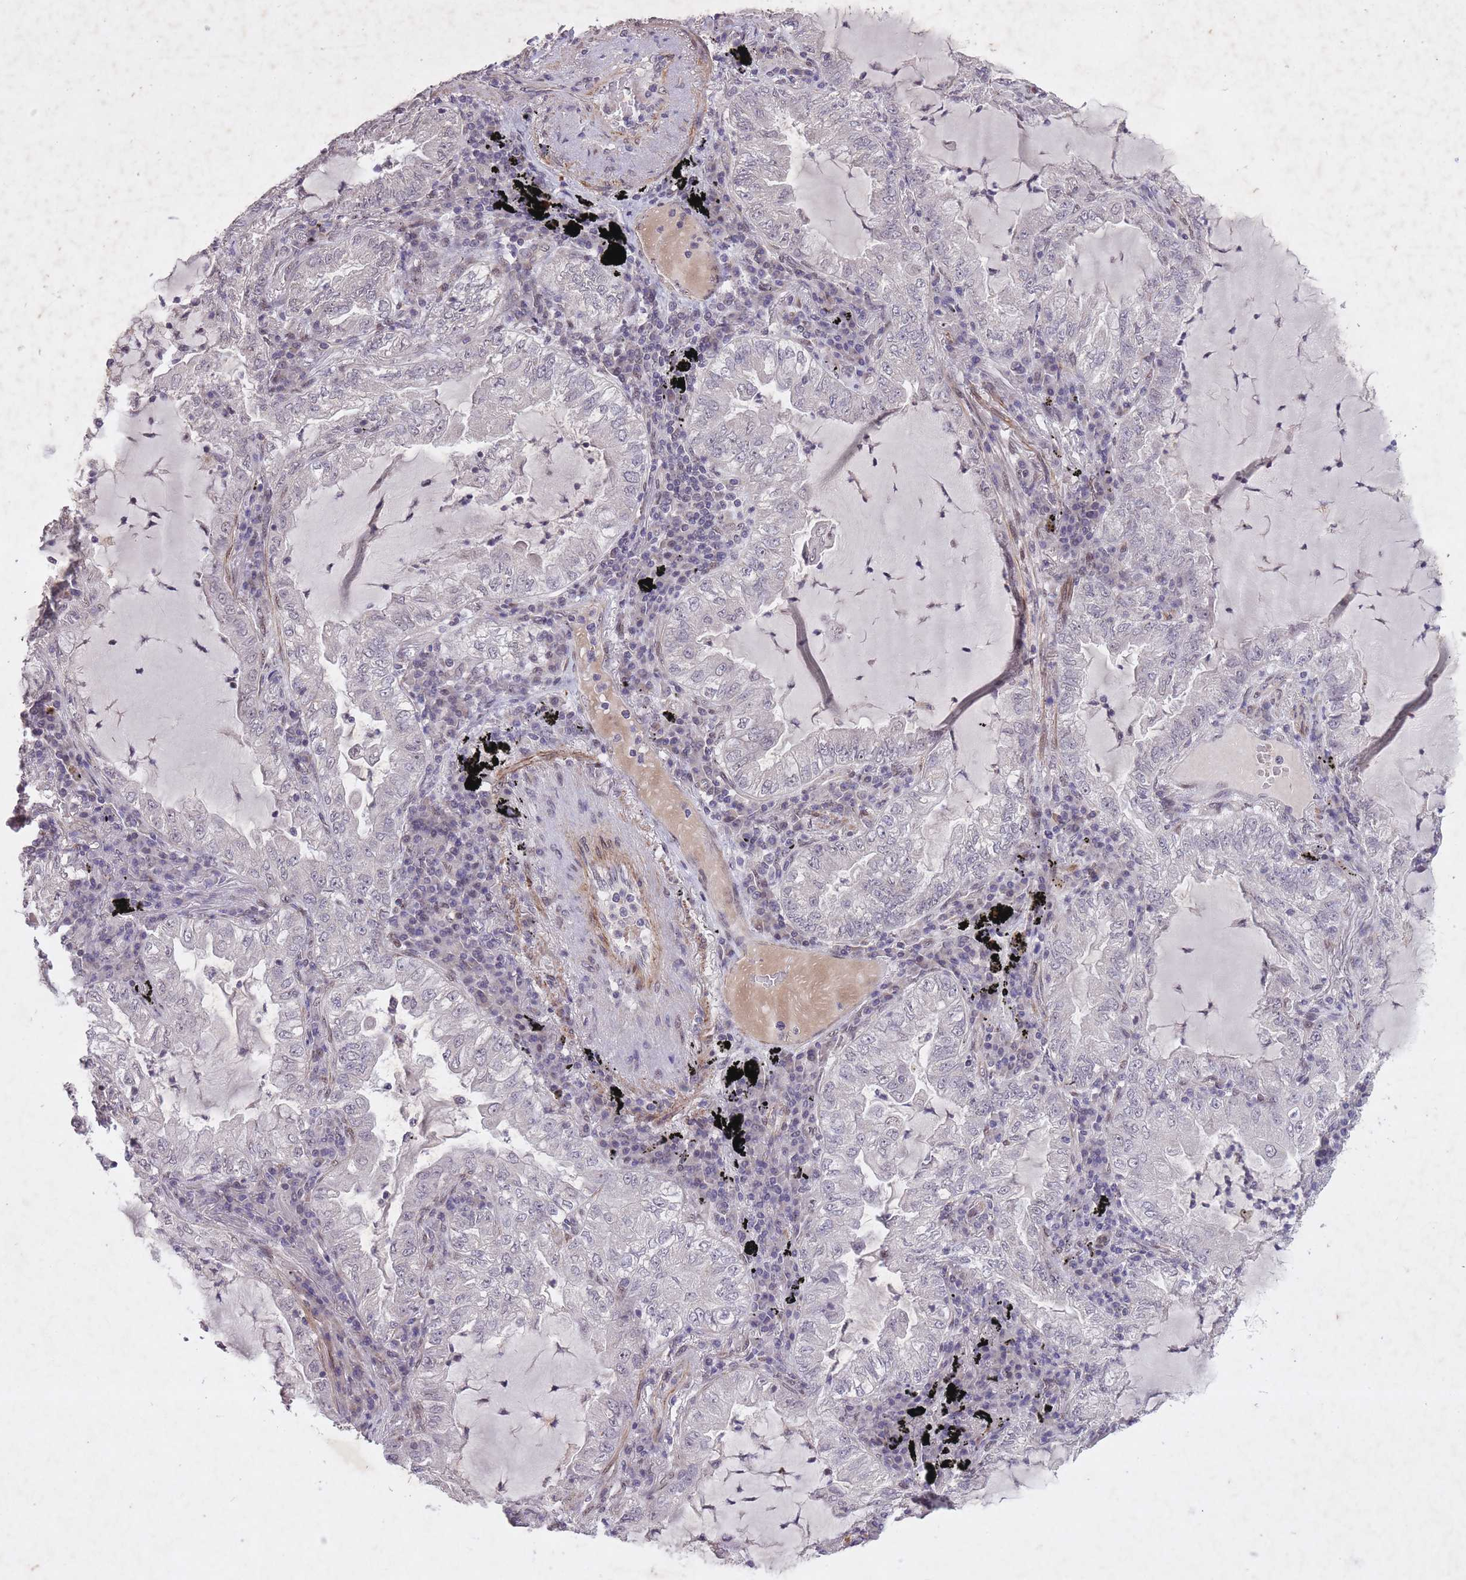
{"staining": {"intensity": "negative", "quantity": "none", "location": "none"}, "tissue": "lung cancer", "cell_type": "Tumor cells", "image_type": "cancer", "snomed": [{"axis": "morphology", "description": "Adenocarcinoma, NOS"}, {"axis": "topography", "description": "Lung"}], "caption": "A high-resolution histopathology image shows immunohistochemistry staining of lung cancer, which exhibits no significant positivity in tumor cells. (Brightfield microscopy of DAB IHC at high magnification).", "gene": "CBX6", "patient": {"sex": "female", "age": 73}}